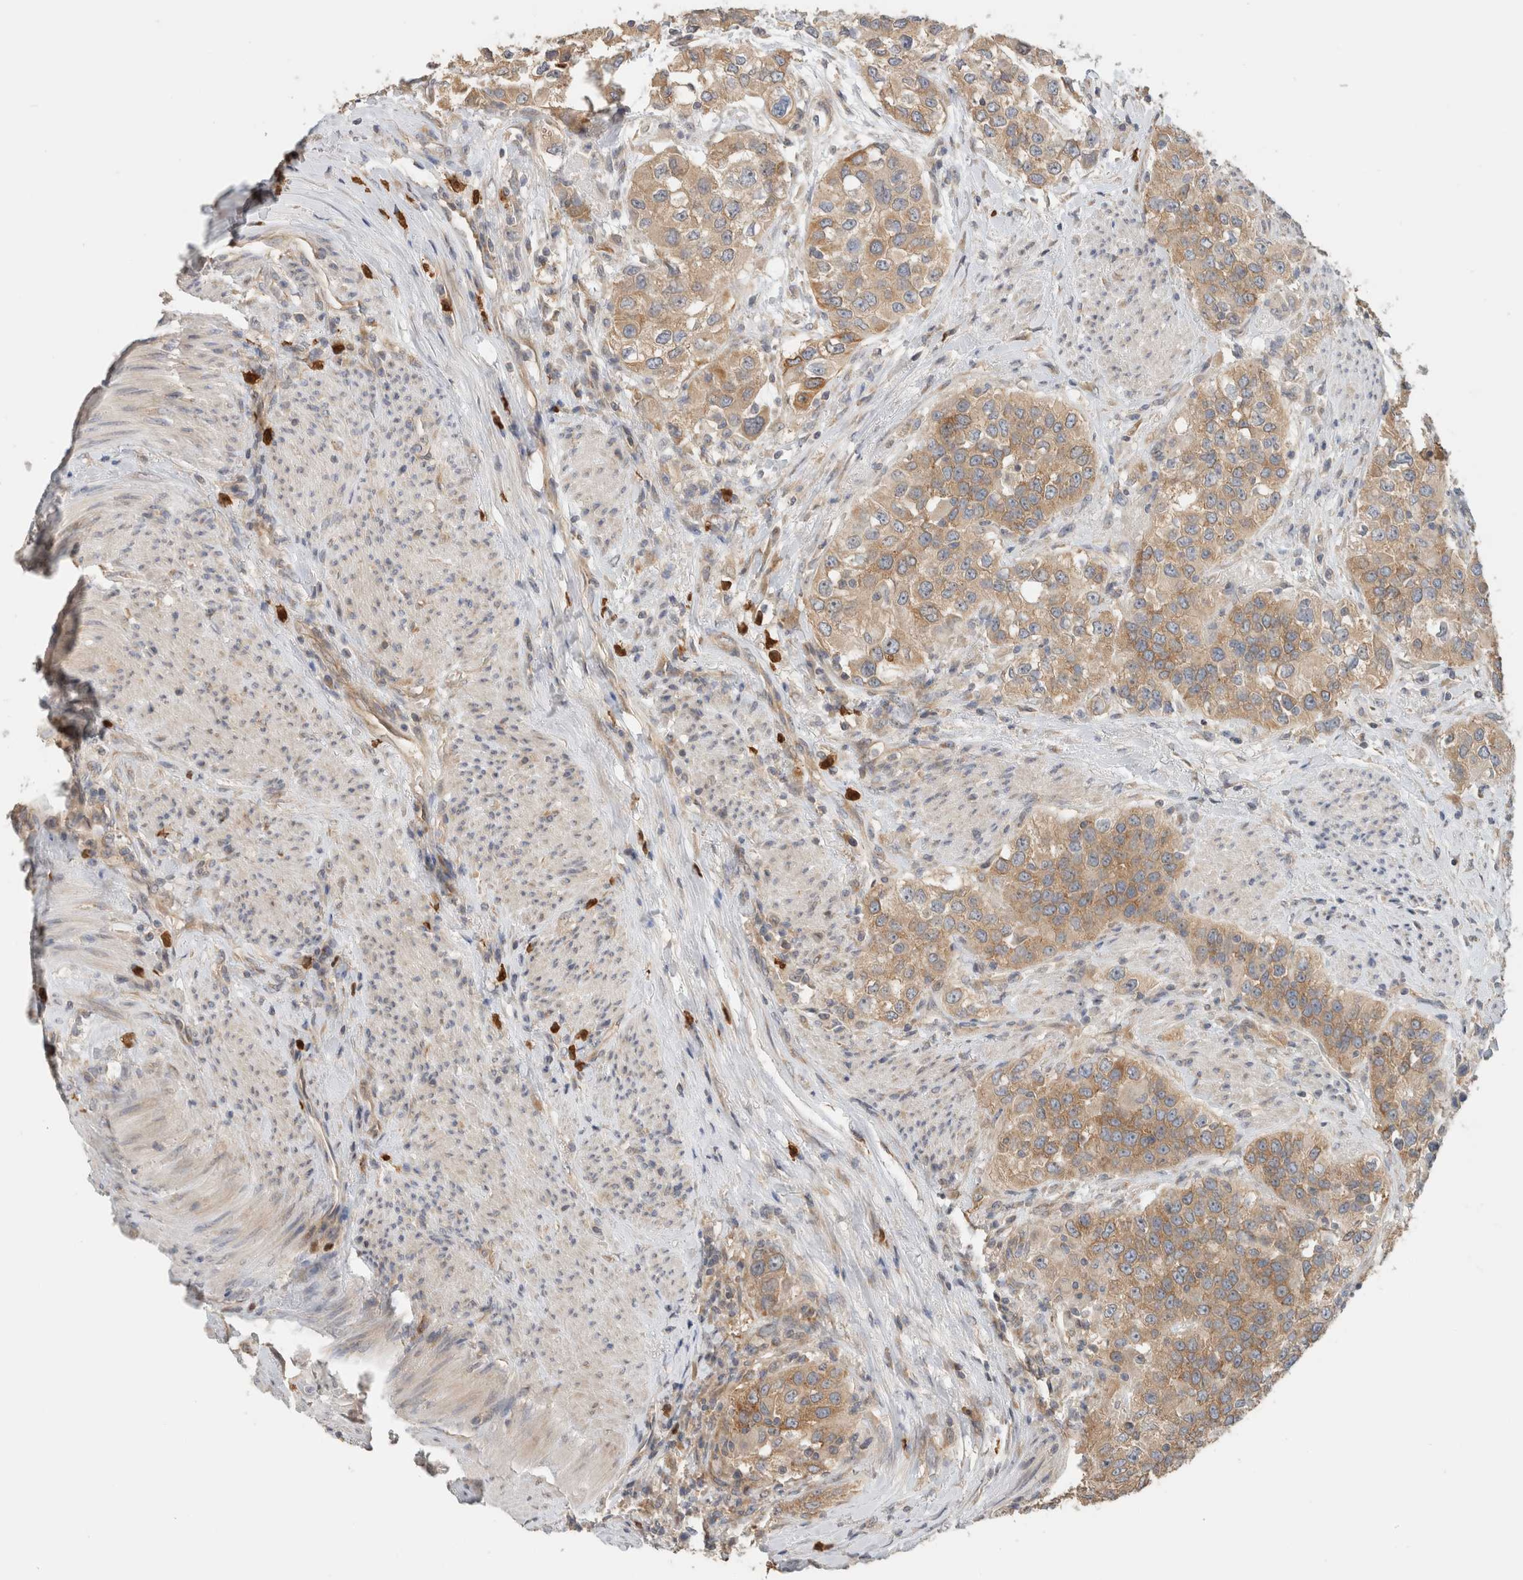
{"staining": {"intensity": "moderate", "quantity": ">75%", "location": "cytoplasmic/membranous"}, "tissue": "urothelial cancer", "cell_type": "Tumor cells", "image_type": "cancer", "snomed": [{"axis": "morphology", "description": "Urothelial carcinoma, High grade"}, {"axis": "topography", "description": "Urinary bladder"}], "caption": "Immunohistochemical staining of human urothelial cancer exhibits medium levels of moderate cytoplasmic/membranous staining in about >75% of tumor cells.", "gene": "PUM1", "patient": {"sex": "female", "age": 80}}